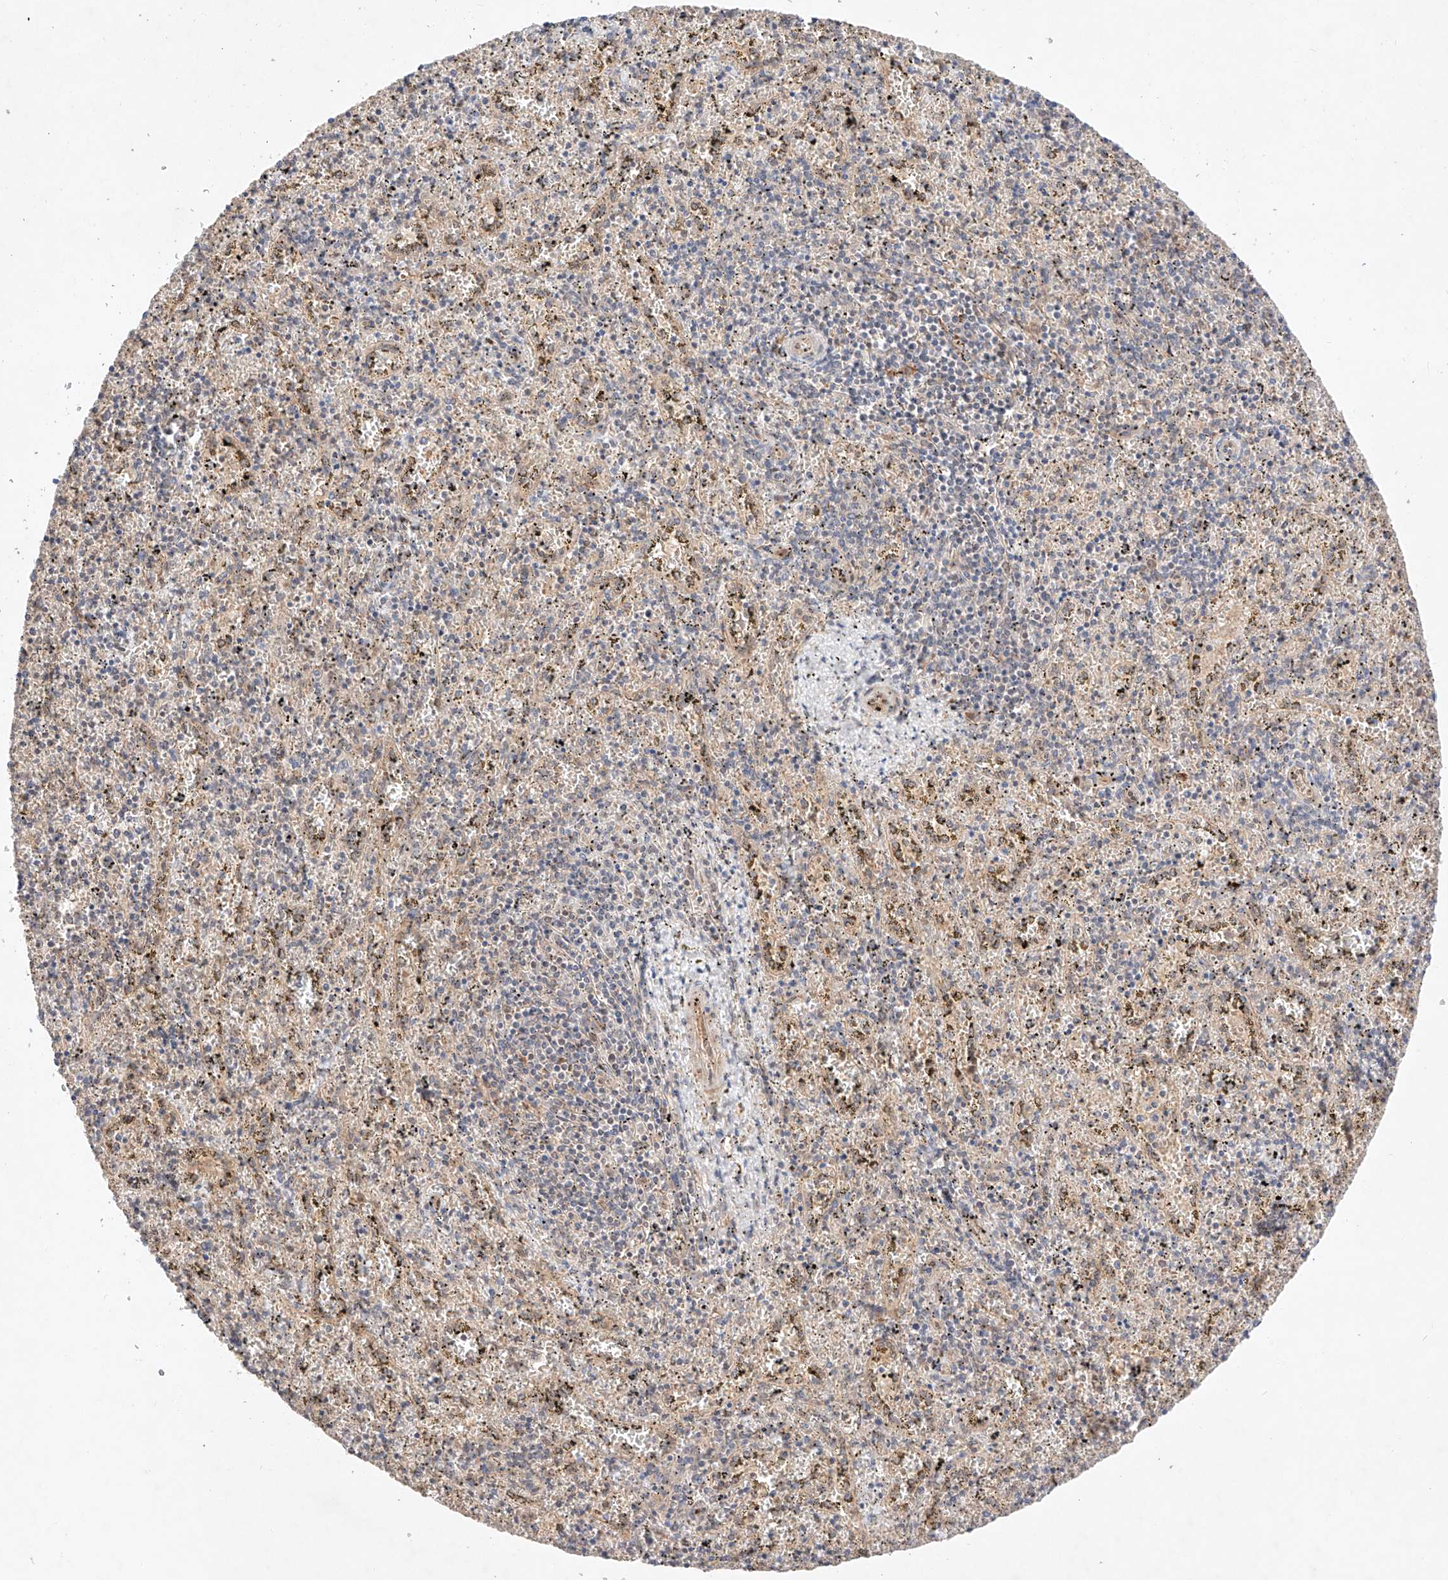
{"staining": {"intensity": "weak", "quantity": "25%-75%", "location": "cytoplasmic/membranous"}, "tissue": "spleen", "cell_type": "Cells in red pulp", "image_type": "normal", "snomed": [{"axis": "morphology", "description": "Normal tissue, NOS"}, {"axis": "topography", "description": "Spleen"}], "caption": "This histopathology image reveals IHC staining of benign human spleen, with low weak cytoplasmic/membranous expression in about 25%-75% of cells in red pulp.", "gene": "ZNF124", "patient": {"sex": "male", "age": 11}}